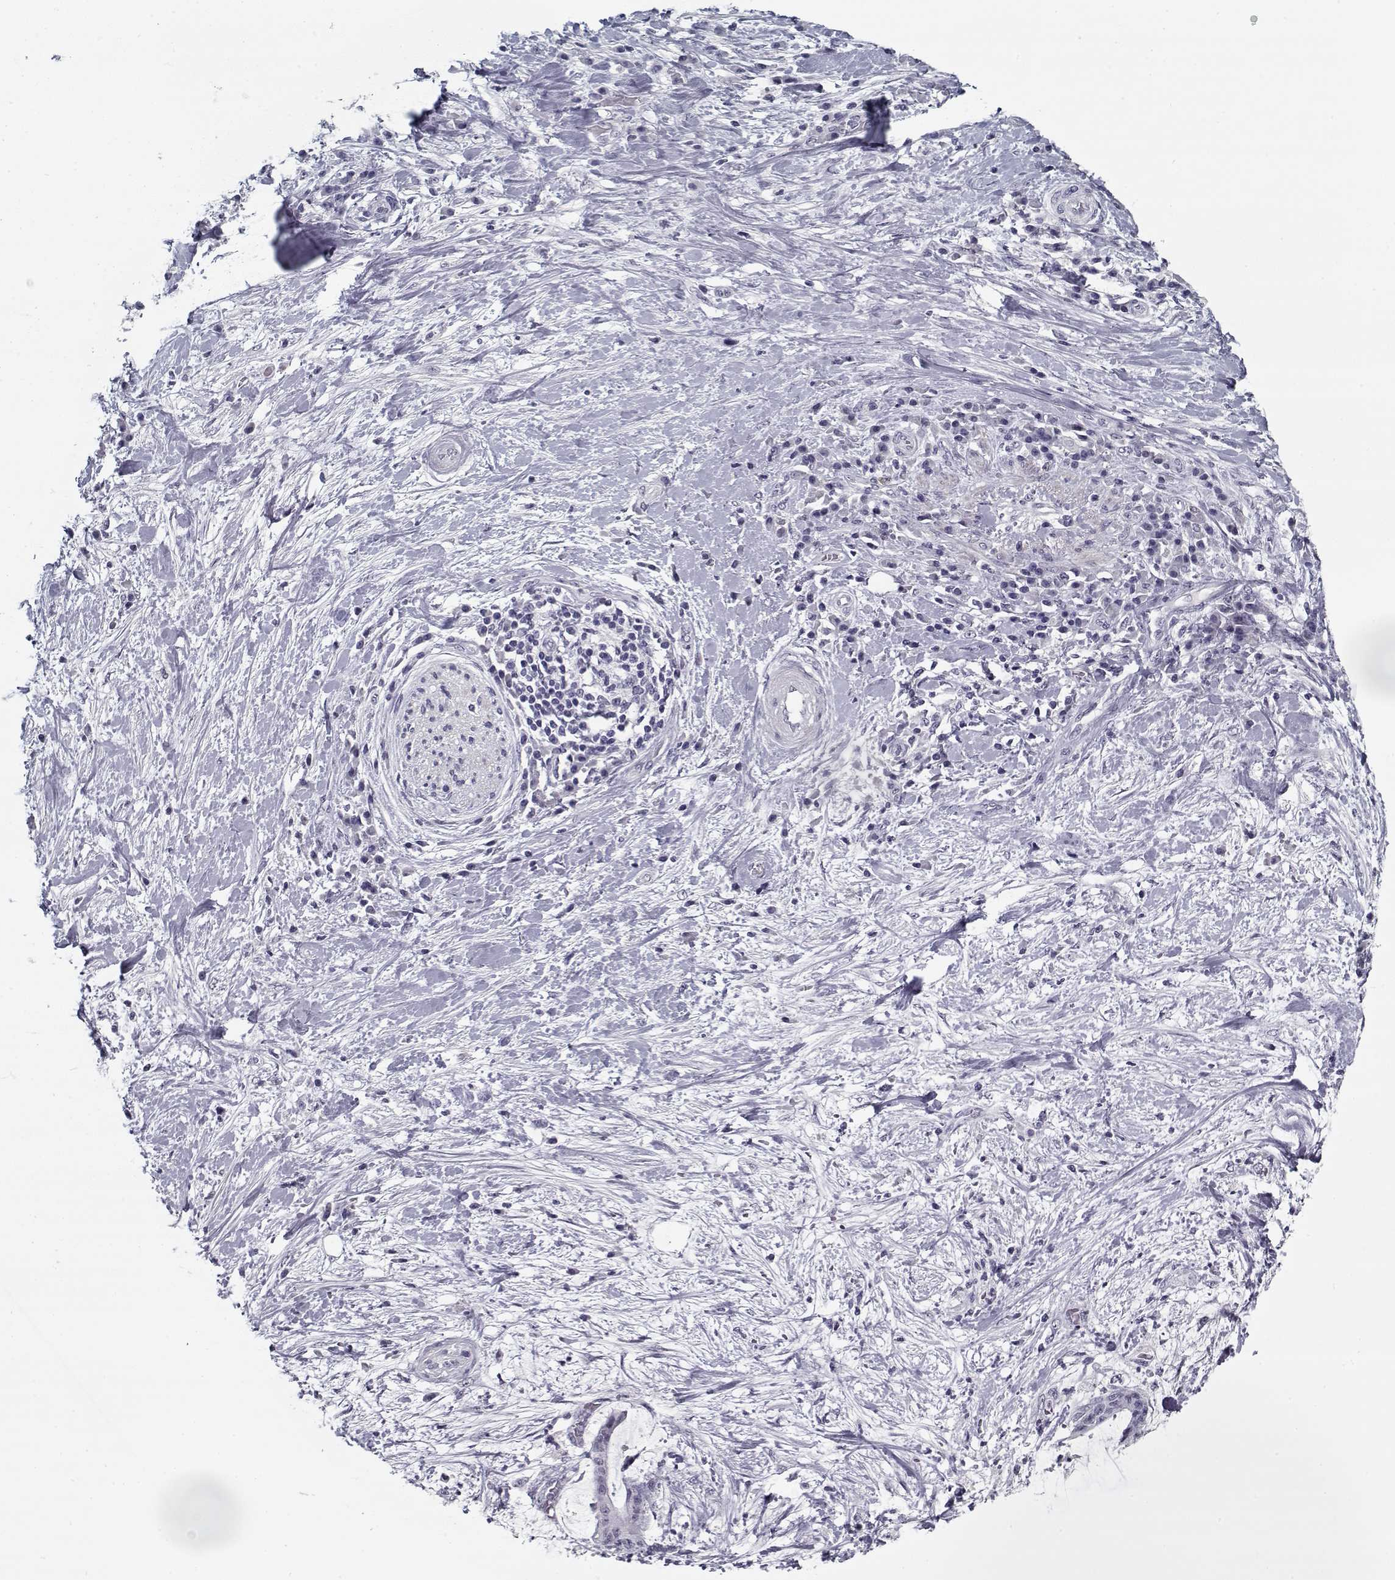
{"staining": {"intensity": "negative", "quantity": "none", "location": "none"}, "tissue": "liver cancer", "cell_type": "Tumor cells", "image_type": "cancer", "snomed": [{"axis": "morphology", "description": "Cholangiocarcinoma"}, {"axis": "topography", "description": "Liver"}], "caption": "The photomicrograph shows no staining of tumor cells in cholangiocarcinoma (liver). The staining is performed using DAB brown chromogen with nuclei counter-stained in using hematoxylin.", "gene": "RNF32", "patient": {"sex": "female", "age": 73}}